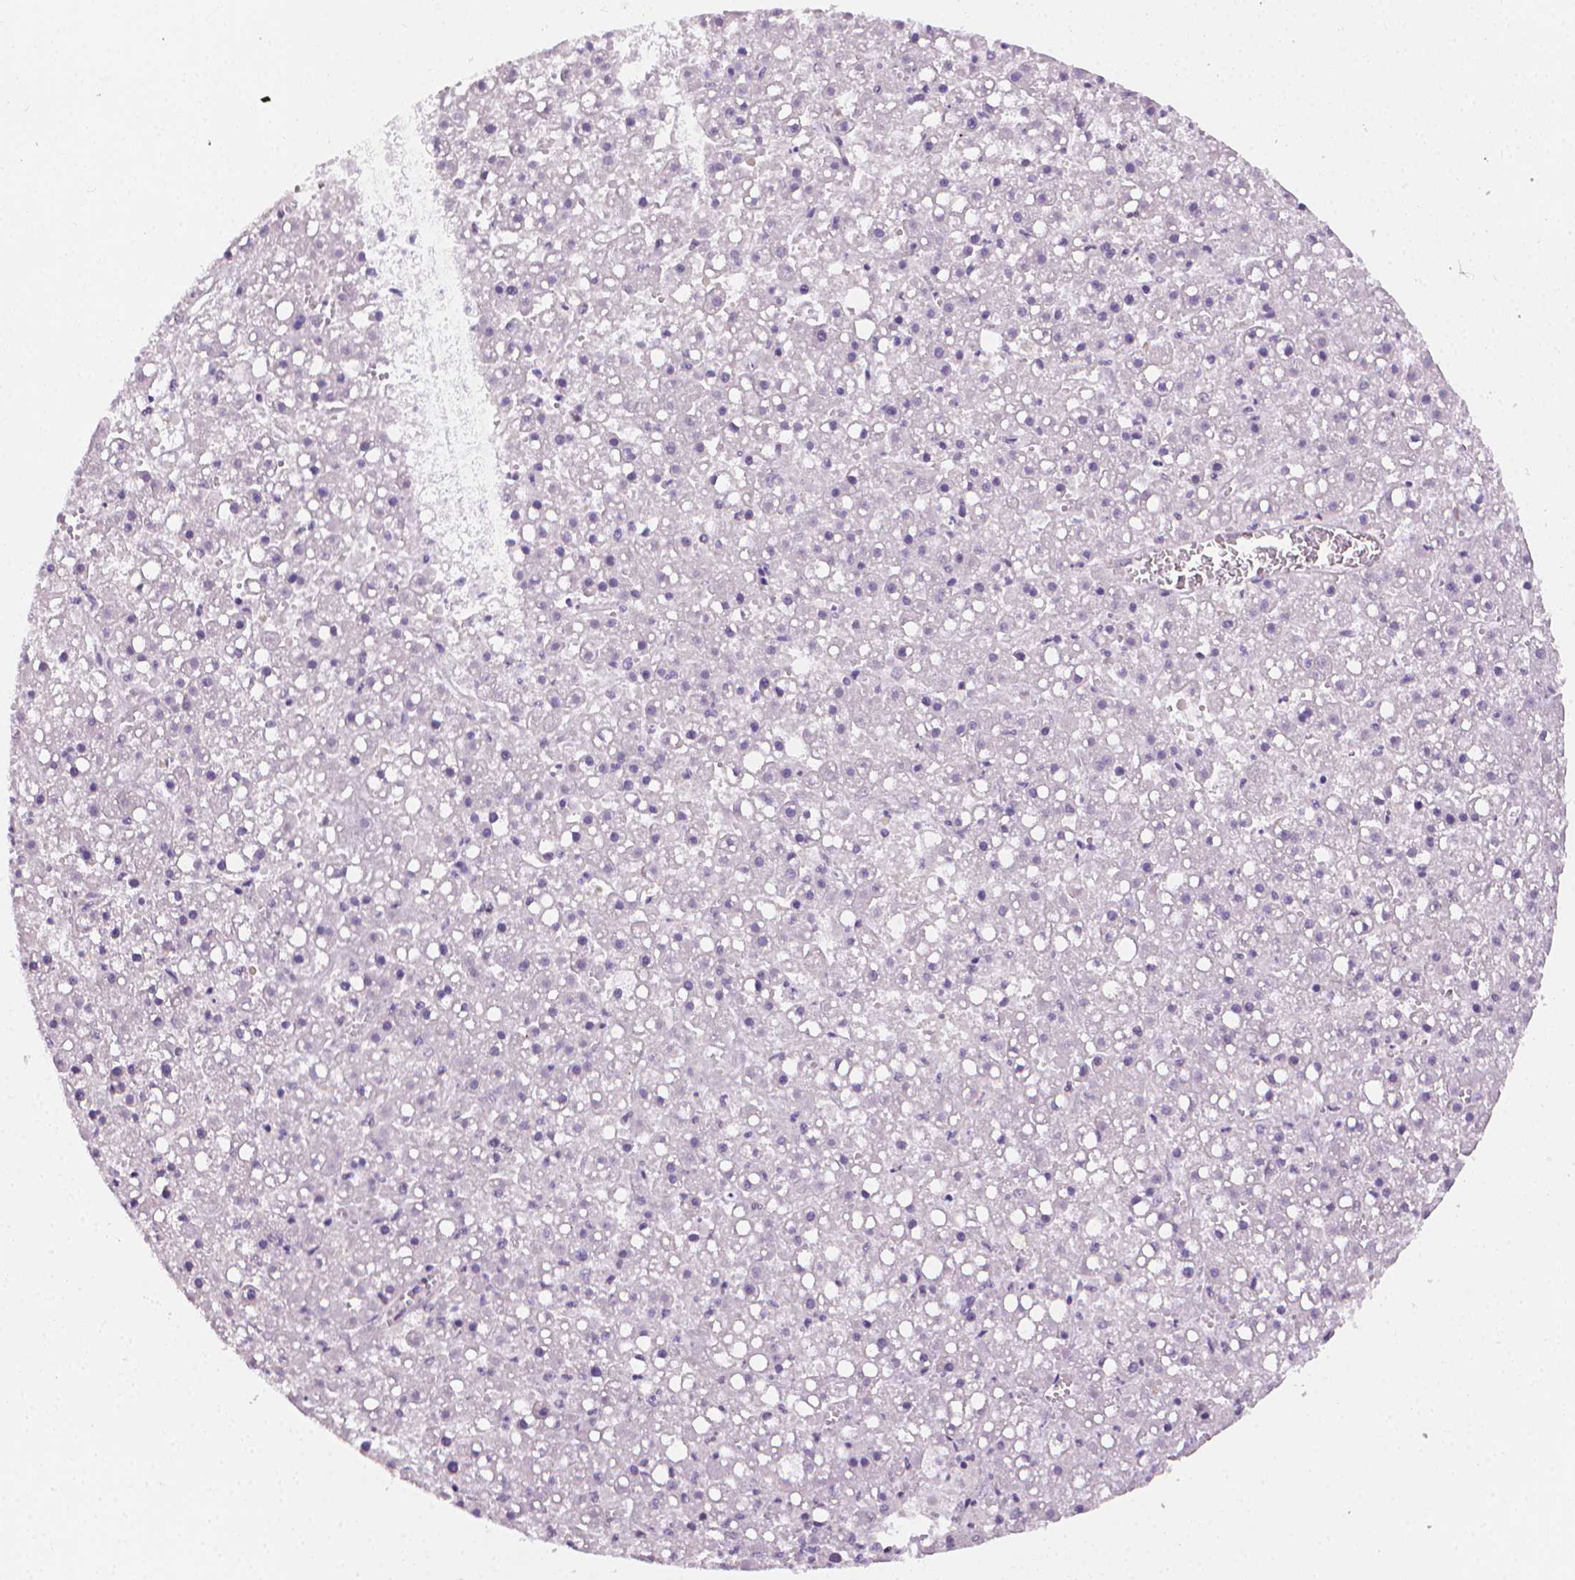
{"staining": {"intensity": "negative", "quantity": "none", "location": "none"}, "tissue": "liver cancer", "cell_type": "Tumor cells", "image_type": "cancer", "snomed": [{"axis": "morphology", "description": "Carcinoma, Hepatocellular, NOS"}, {"axis": "topography", "description": "Liver"}], "caption": "IHC histopathology image of neoplastic tissue: liver hepatocellular carcinoma stained with DAB reveals no significant protein expression in tumor cells.", "gene": "NCAN", "patient": {"sex": "male", "age": 67}}